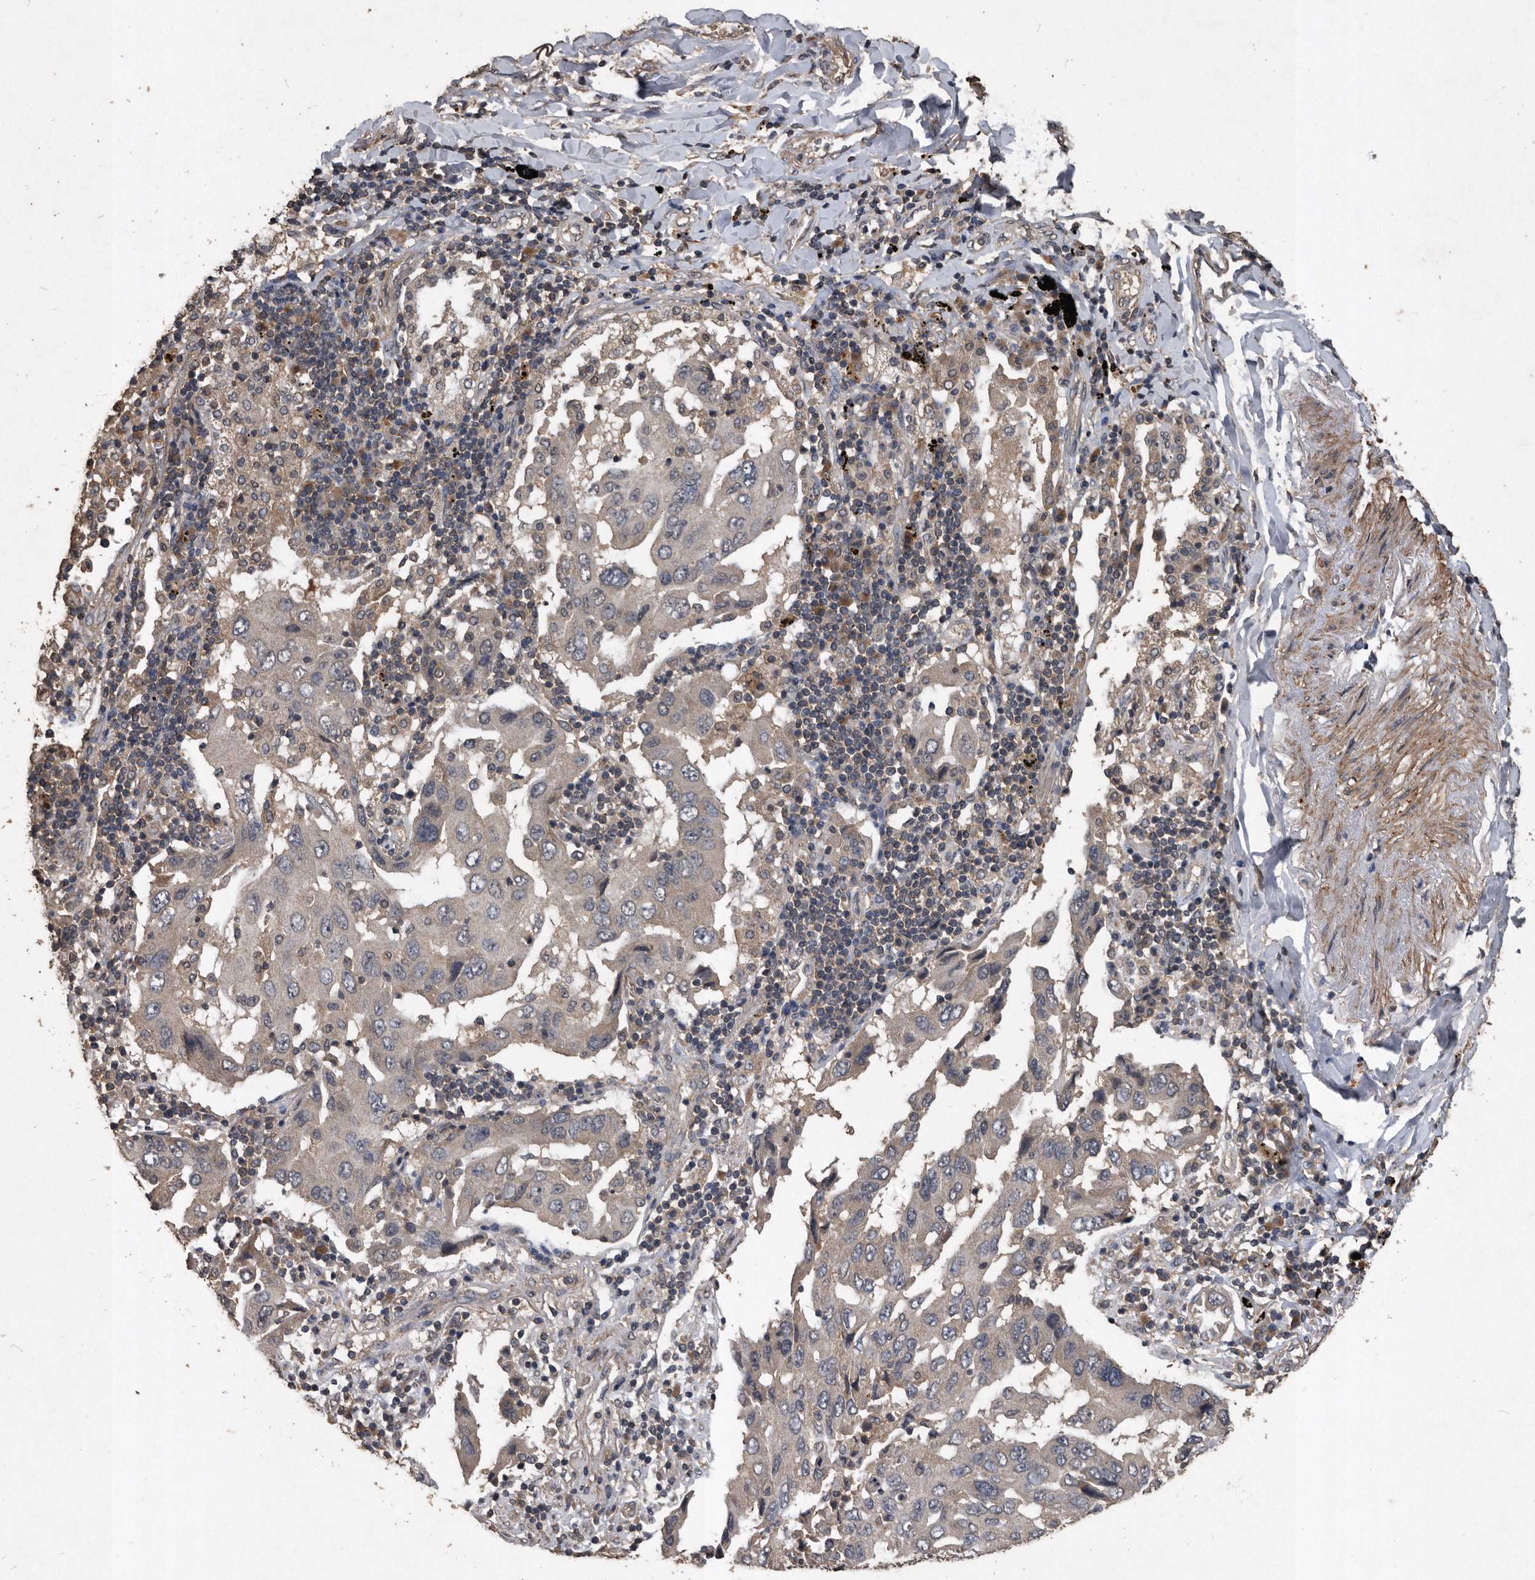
{"staining": {"intensity": "negative", "quantity": "none", "location": "none"}, "tissue": "lung cancer", "cell_type": "Tumor cells", "image_type": "cancer", "snomed": [{"axis": "morphology", "description": "Adenocarcinoma, NOS"}, {"axis": "topography", "description": "Lung"}], "caption": "A photomicrograph of human lung adenocarcinoma is negative for staining in tumor cells. (DAB immunohistochemistry (IHC) with hematoxylin counter stain).", "gene": "NRBP1", "patient": {"sex": "female", "age": 65}}